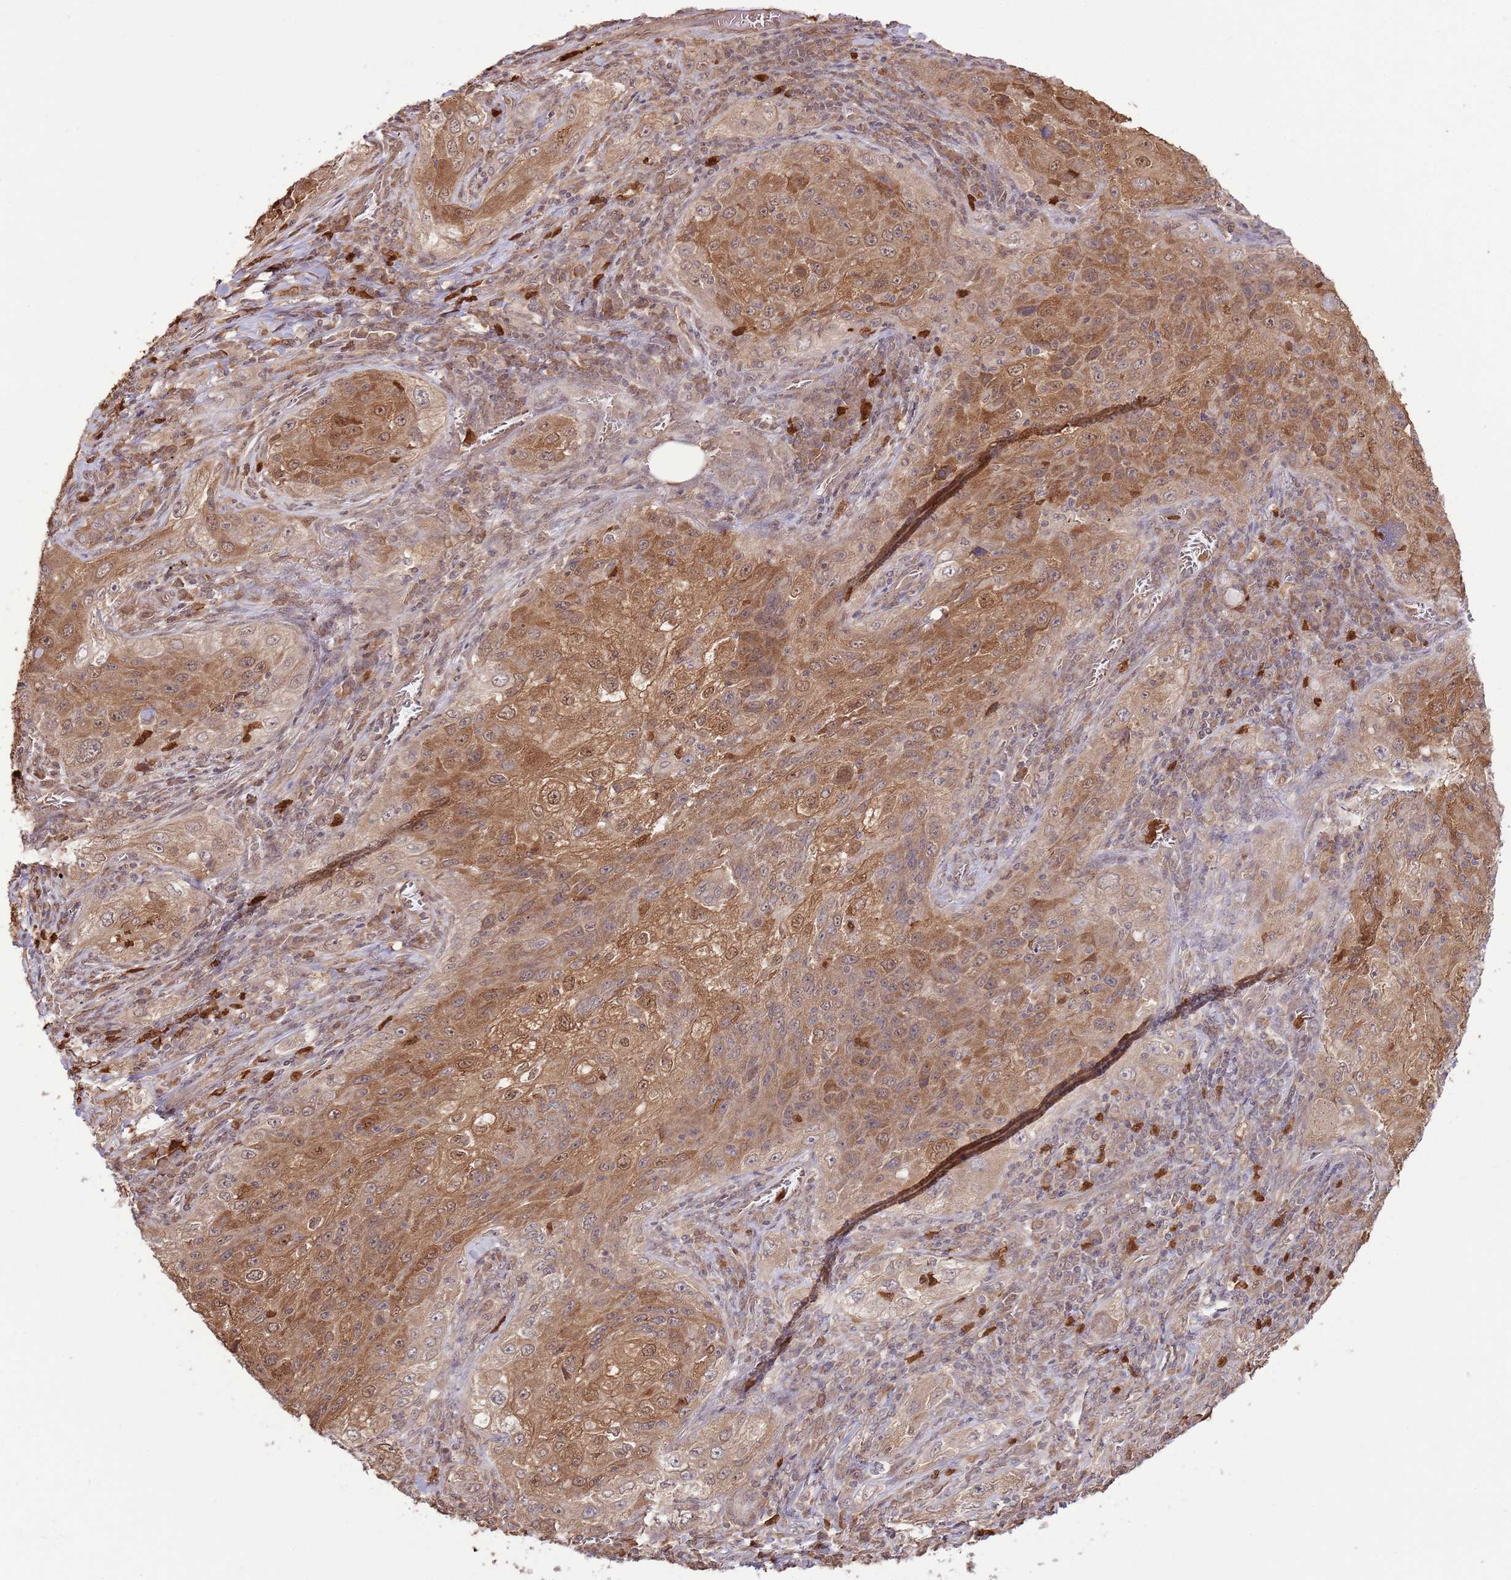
{"staining": {"intensity": "moderate", "quantity": ">75%", "location": "cytoplasmic/membranous,nuclear"}, "tissue": "lung cancer", "cell_type": "Tumor cells", "image_type": "cancer", "snomed": [{"axis": "morphology", "description": "Squamous cell carcinoma, NOS"}, {"axis": "topography", "description": "Lung"}], "caption": "A micrograph of human lung cancer (squamous cell carcinoma) stained for a protein reveals moderate cytoplasmic/membranous and nuclear brown staining in tumor cells.", "gene": "AMIGO1", "patient": {"sex": "female", "age": 69}}